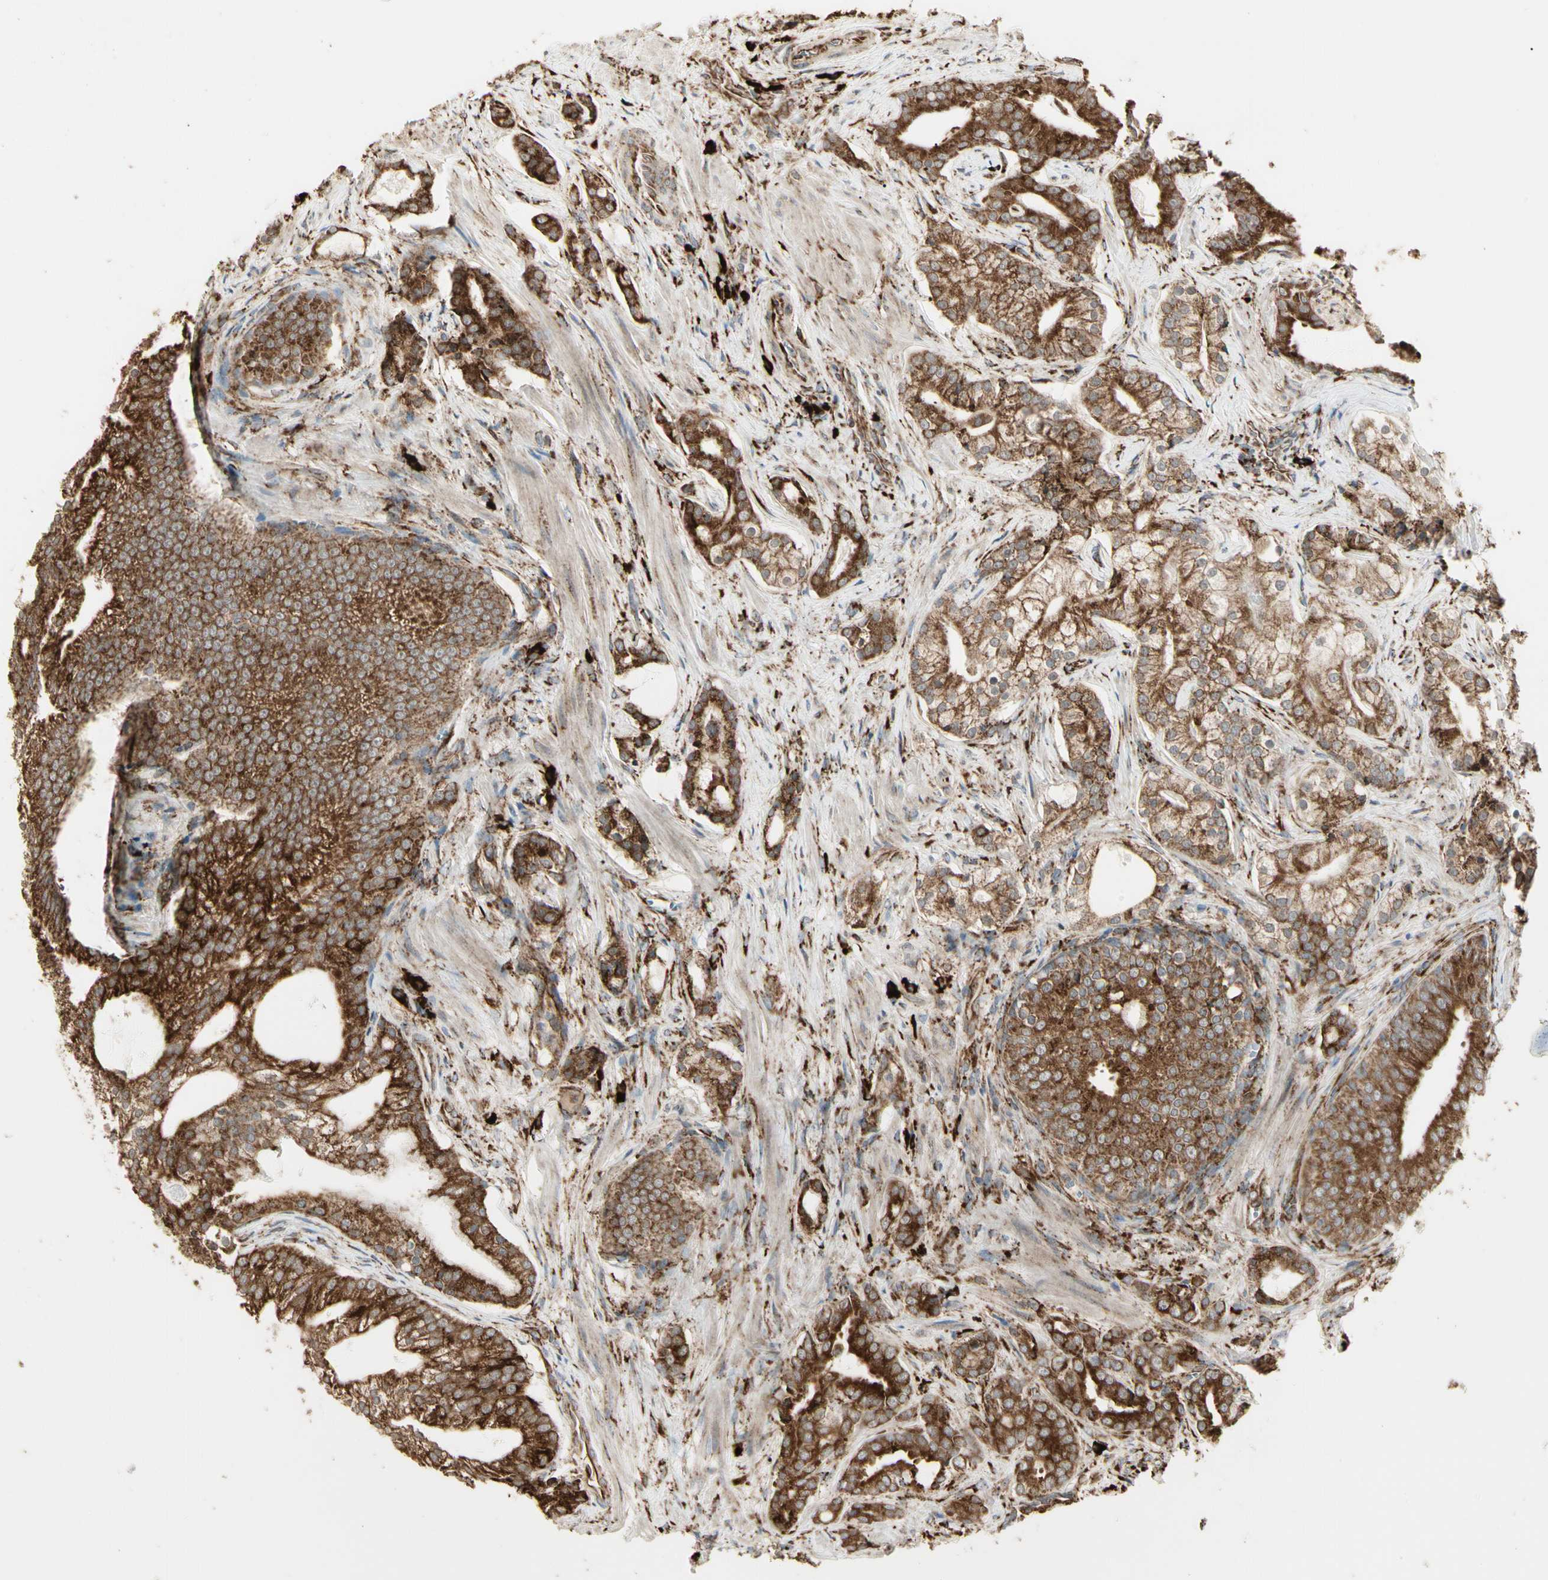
{"staining": {"intensity": "strong", "quantity": ">75%", "location": "cytoplasmic/membranous"}, "tissue": "prostate cancer", "cell_type": "Tumor cells", "image_type": "cancer", "snomed": [{"axis": "morphology", "description": "Adenocarcinoma, Low grade"}, {"axis": "topography", "description": "Prostate"}], "caption": "Immunohistochemistry image of prostate cancer (low-grade adenocarcinoma) stained for a protein (brown), which shows high levels of strong cytoplasmic/membranous staining in about >75% of tumor cells.", "gene": "HSP90B1", "patient": {"sex": "male", "age": 58}}